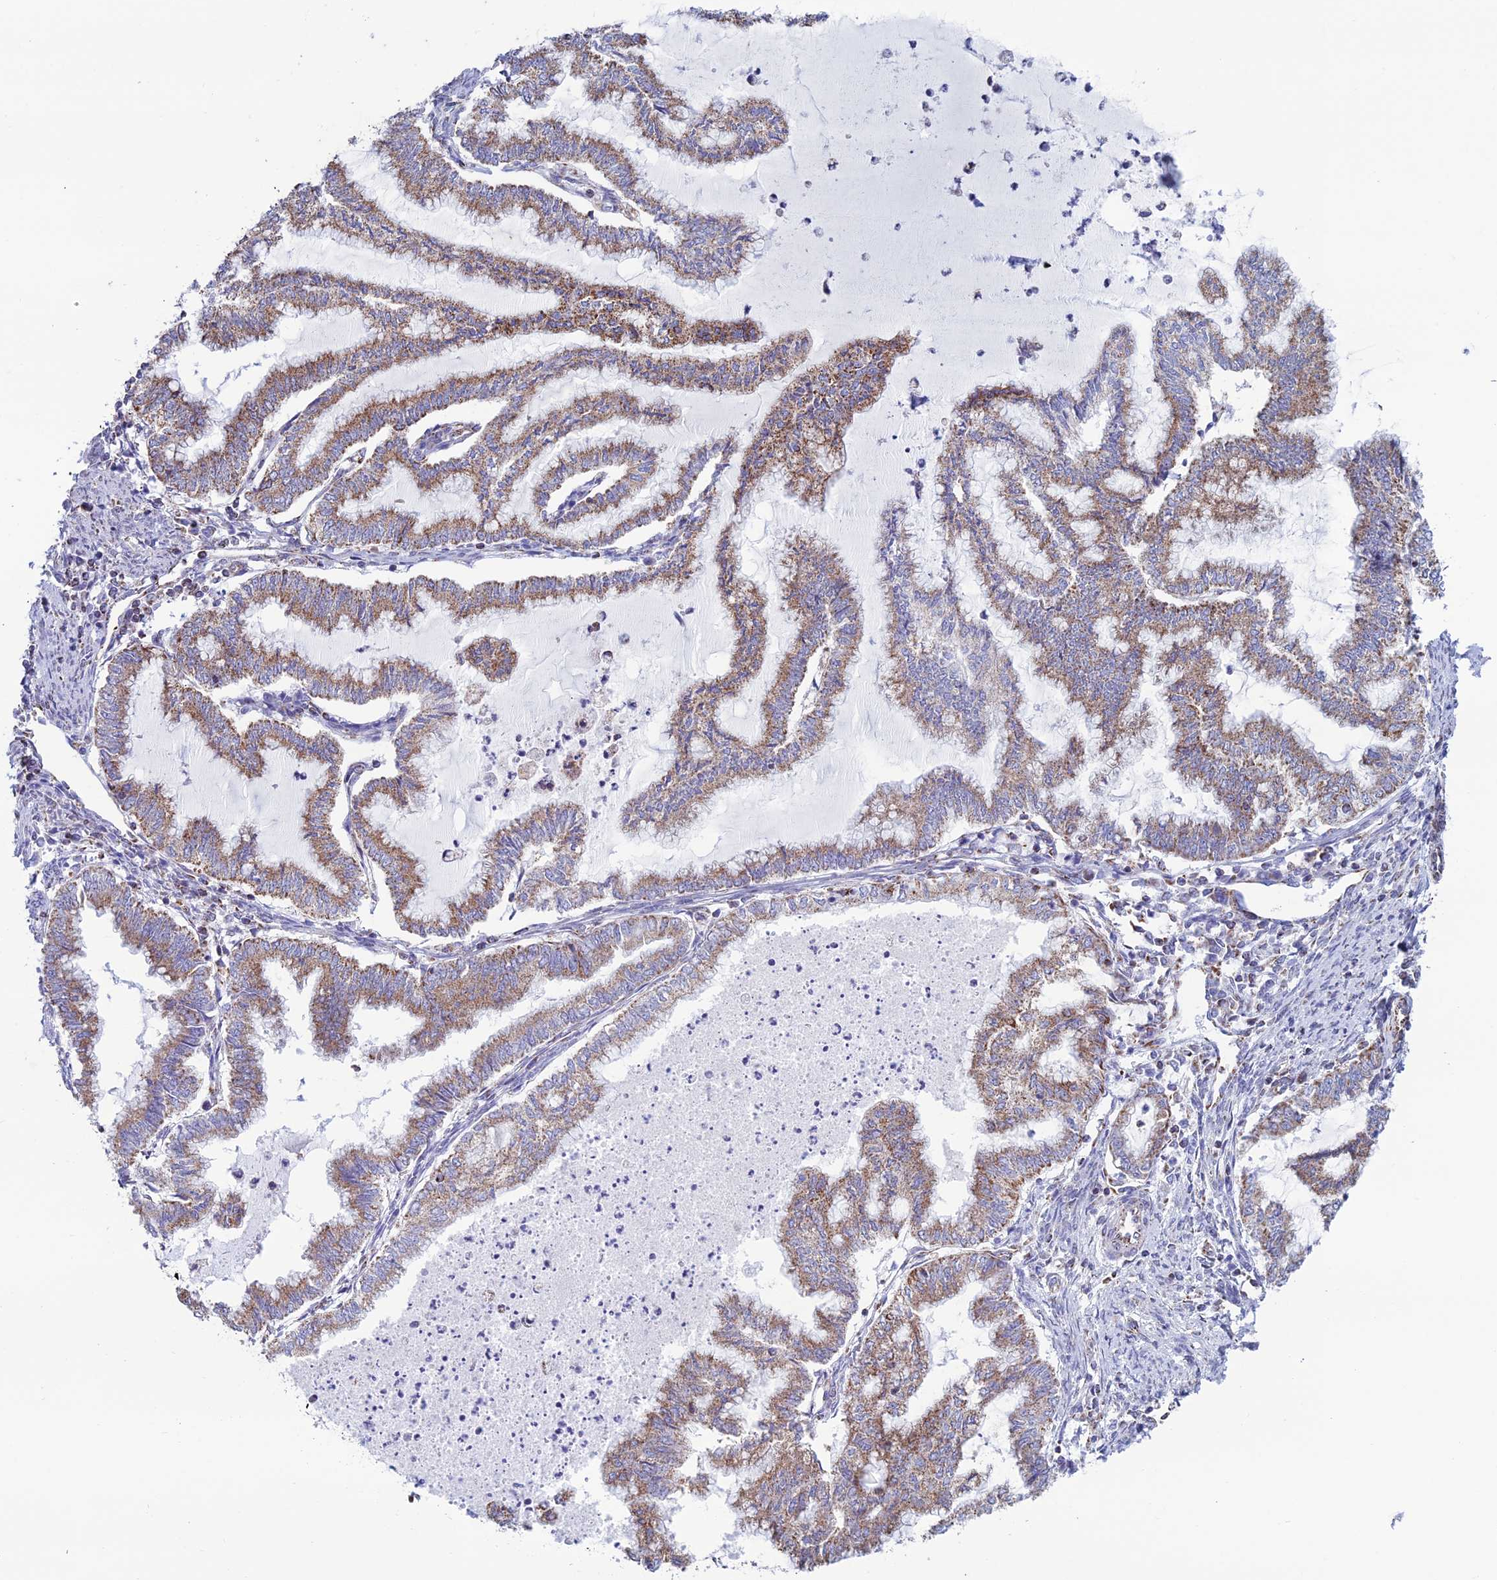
{"staining": {"intensity": "moderate", "quantity": ">75%", "location": "cytoplasmic/membranous"}, "tissue": "endometrial cancer", "cell_type": "Tumor cells", "image_type": "cancer", "snomed": [{"axis": "morphology", "description": "Adenocarcinoma, NOS"}, {"axis": "topography", "description": "Endometrium"}], "caption": "The image displays staining of endometrial cancer (adenocarcinoma), revealing moderate cytoplasmic/membranous protein positivity (brown color) within tumor cells.", "gene": "ZNG1B", "patient": {"sex": "female", "age": 79}}